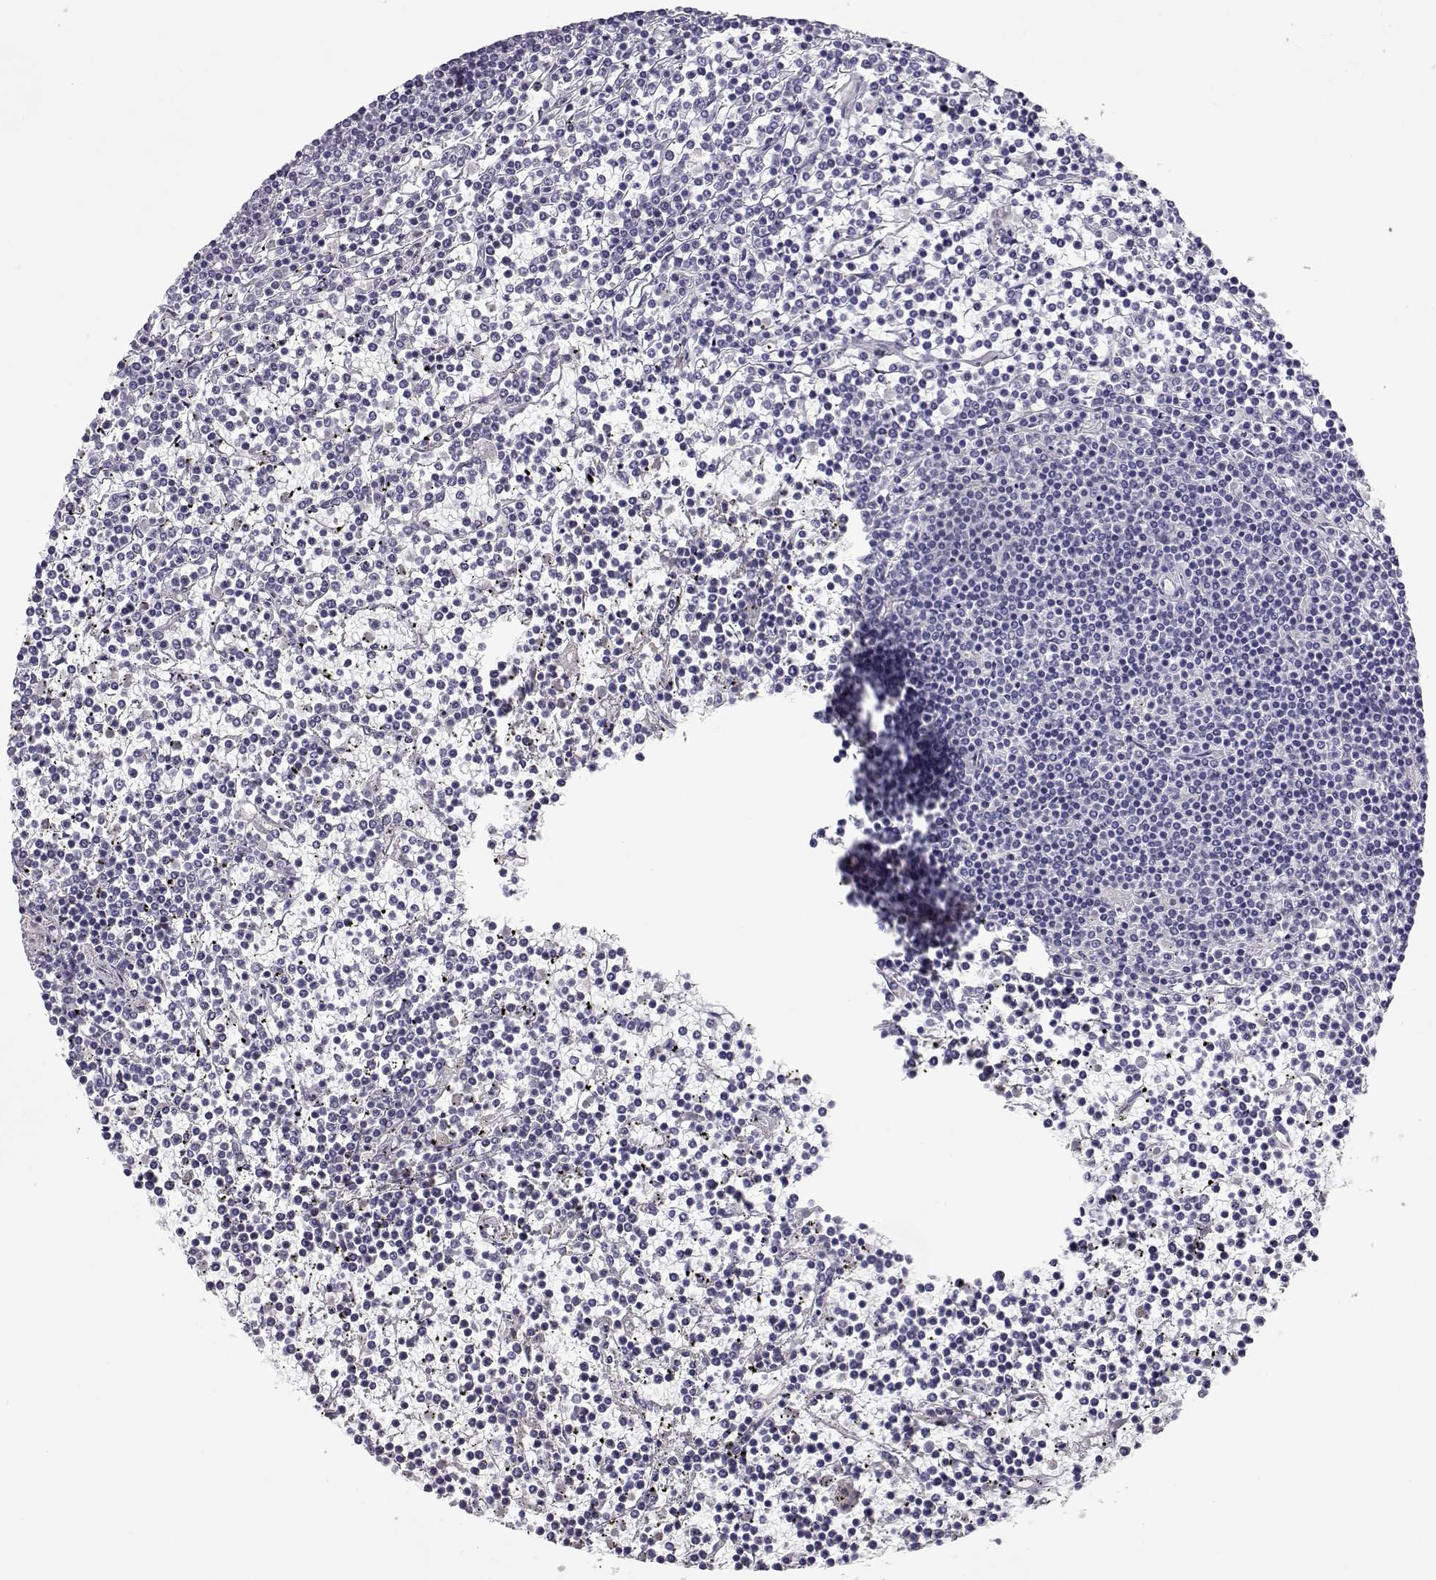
{"staining": {"intensity": "negative", "quantity": "none", "location": "none"}, "tissue": "lymphoma", "cell_type": "Tumor cells", "image_type": "cancer", "snomed": [{"axis": "morphology", "description": "Malignant lymphoma, non-Hodgkin's type, Low grade"}, {"axis": "topography", "description": "Spleen"}], "caption": "DAB immunohistochemical staining of low-grade malignant lymphoma, non-Hodgkin's type exhibits no significant staining in tumor cells.", "gene": "GPR26", "patient": {"sex": "female", "age": 19}}